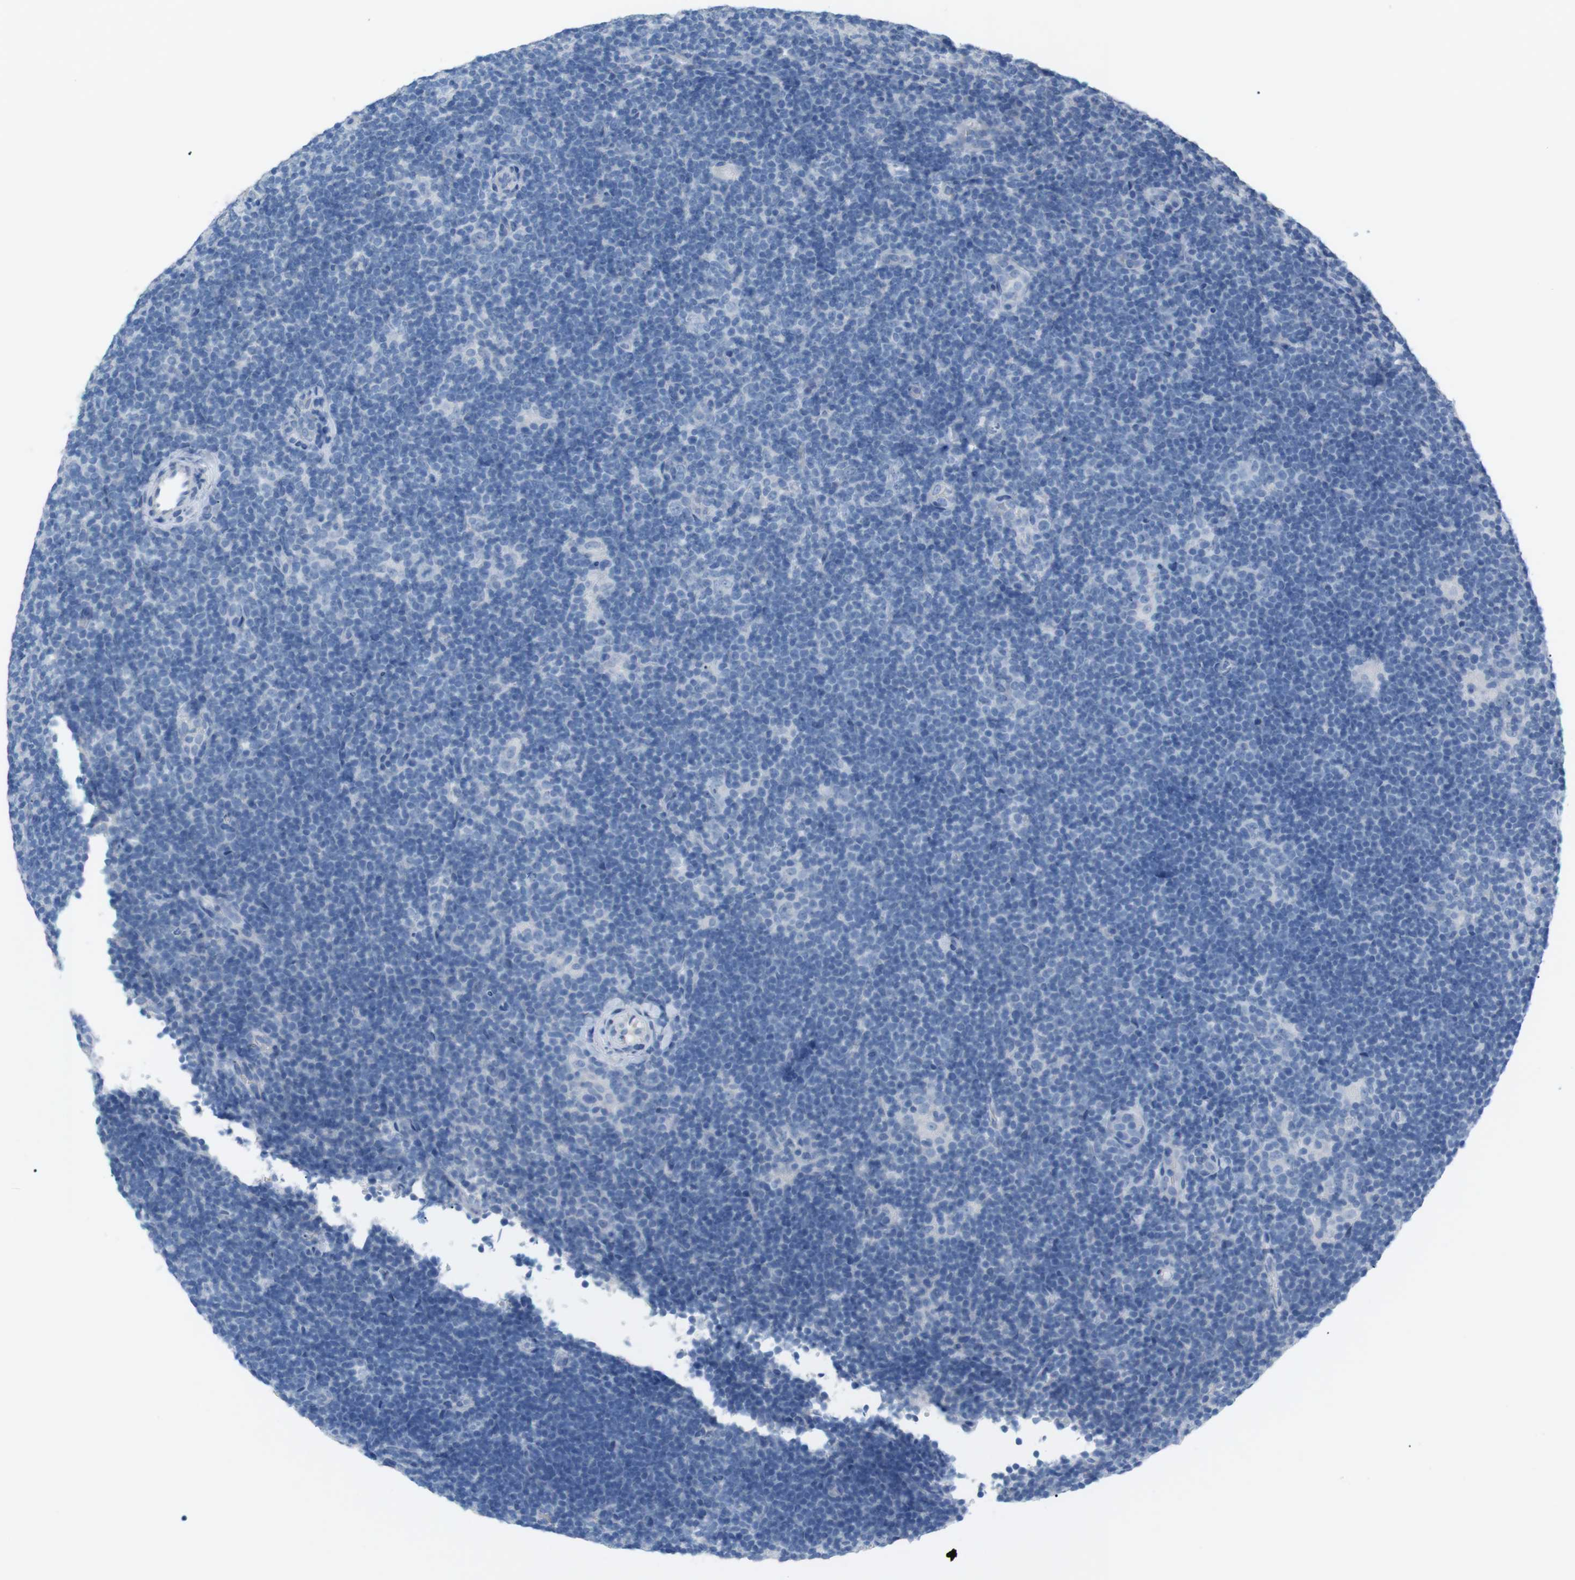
{"staining": {"intensity": "negative", "quantity": "none", "location": "none"}, "tissue": "lymphoma", "cell_type": "Tumor cells", "image_type": "cancer", "snomed": [{"axis": "morphology", "description": "Hodgkin's disease, NOS"}, {"axis": "topography", "description": "Lymph node"}], "caption": "Human lymphoma stained for a protein using immunohistochemistry (IHC) exhibits no expression in tumor cells.", "gene": "SALL4", "patient": {"sex": "female", "age": 57}}